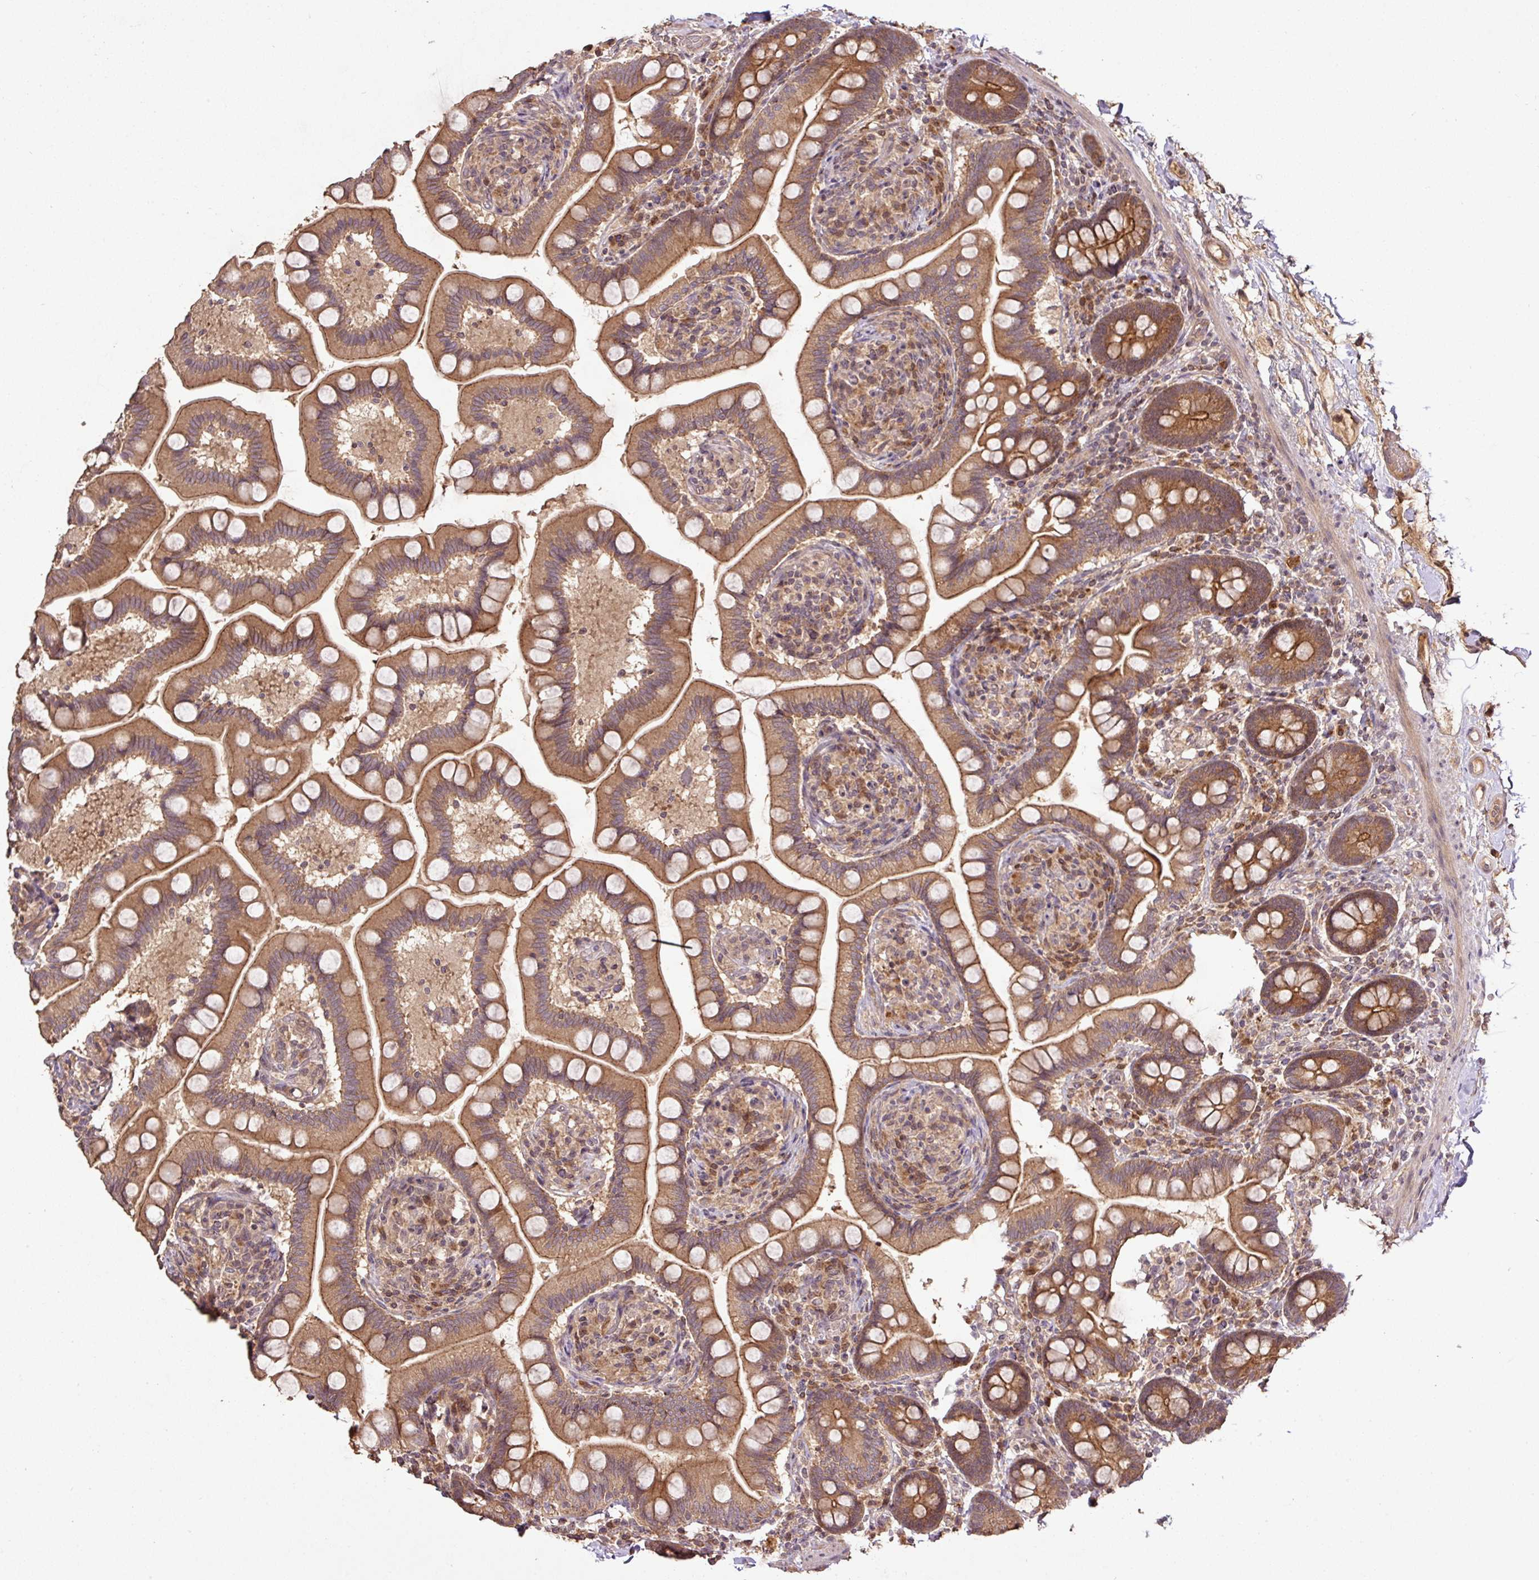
{"staining": {"intensity": "moderate", "quantity": ">75%", "location": "cytoplasmic/membranous"}, "tissue": "small intestine", "cell_type": "Glandular cells", "image_type": "normal", "snomed": [{"axis": "morphology", "description": "Normal tissue, NOS"}, {"axis": "topography", "description": "Small intestine"}], "caption": "Immunohistochemistry (IHC) (DAB) staining of benign small intestine shows moderate cytoplasmic/membranous protein expression in about >75% of glandular cells. The staining is performed using DAB (3,3'-diaminobenzidine) brown chromogen to label protein expression. The nuclei are counter-stained blue using hematoxylin.", "gene": "FAIM", "patient": {"sex": "female", "age": 64}}